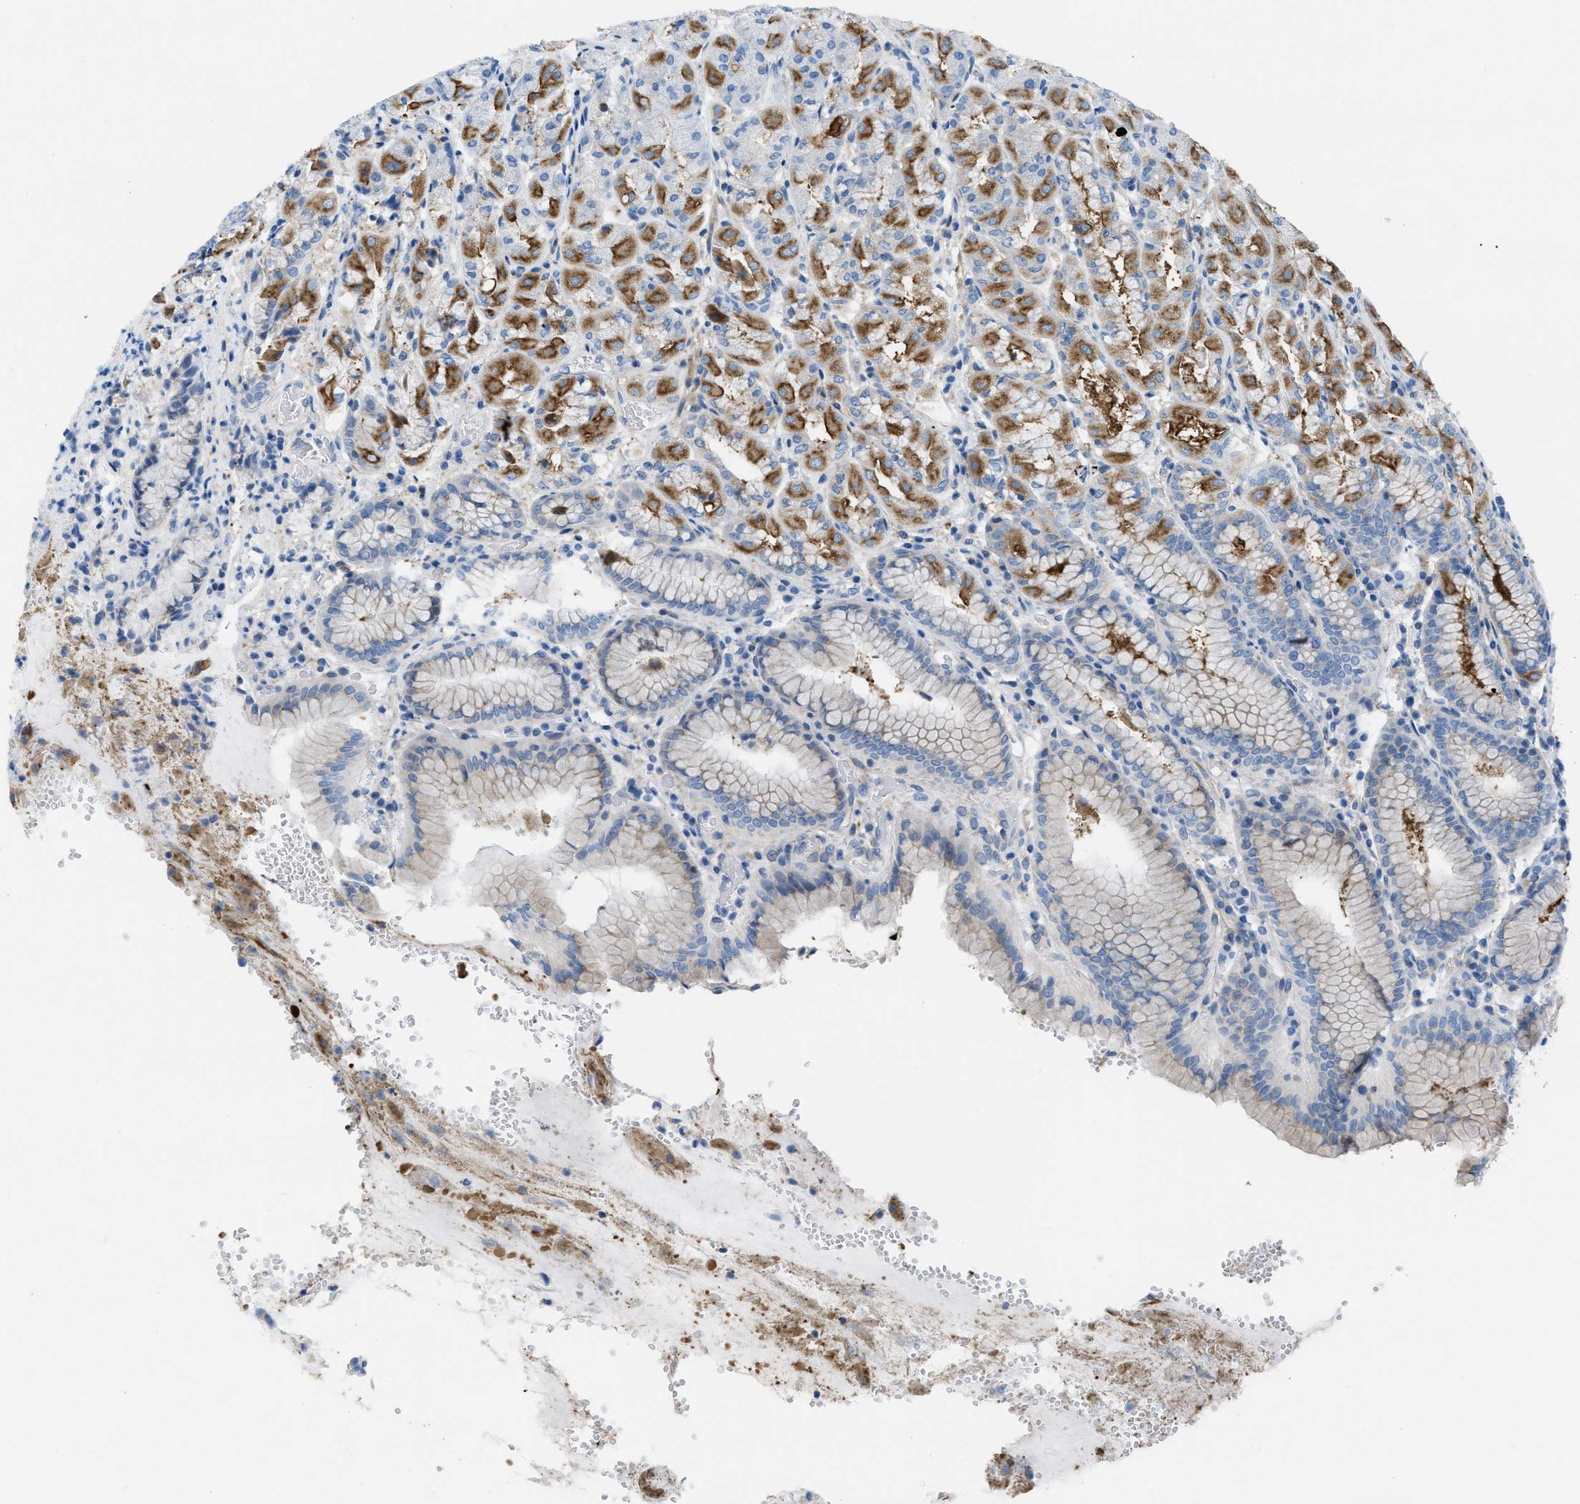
{"staining": {"intensity": "strong", "quantity": "25%-75%", "location": "cytoplasmic/membranous"}, "tissue": "stomach", "cell_type": "Glandular cells", "image_type": "normal", "snomed": [{"axis": "morphology", "description": "Normal tissue, NOS"}, {"axis": "topography", "description": "Stomach"}, {"axis": "topography", "description": "Stomach, lower"}], "caption": "Stomach stained for a protein exhibits strong cytoplasmic/membranous positivity in glandular cells. The protein is stained brown, and the nuclei are stained in blue (DAB IHC with brightfield microscopy, high magnification).", "gene": "ASGR1", "patient": {"sex": "female", "age": 56}}